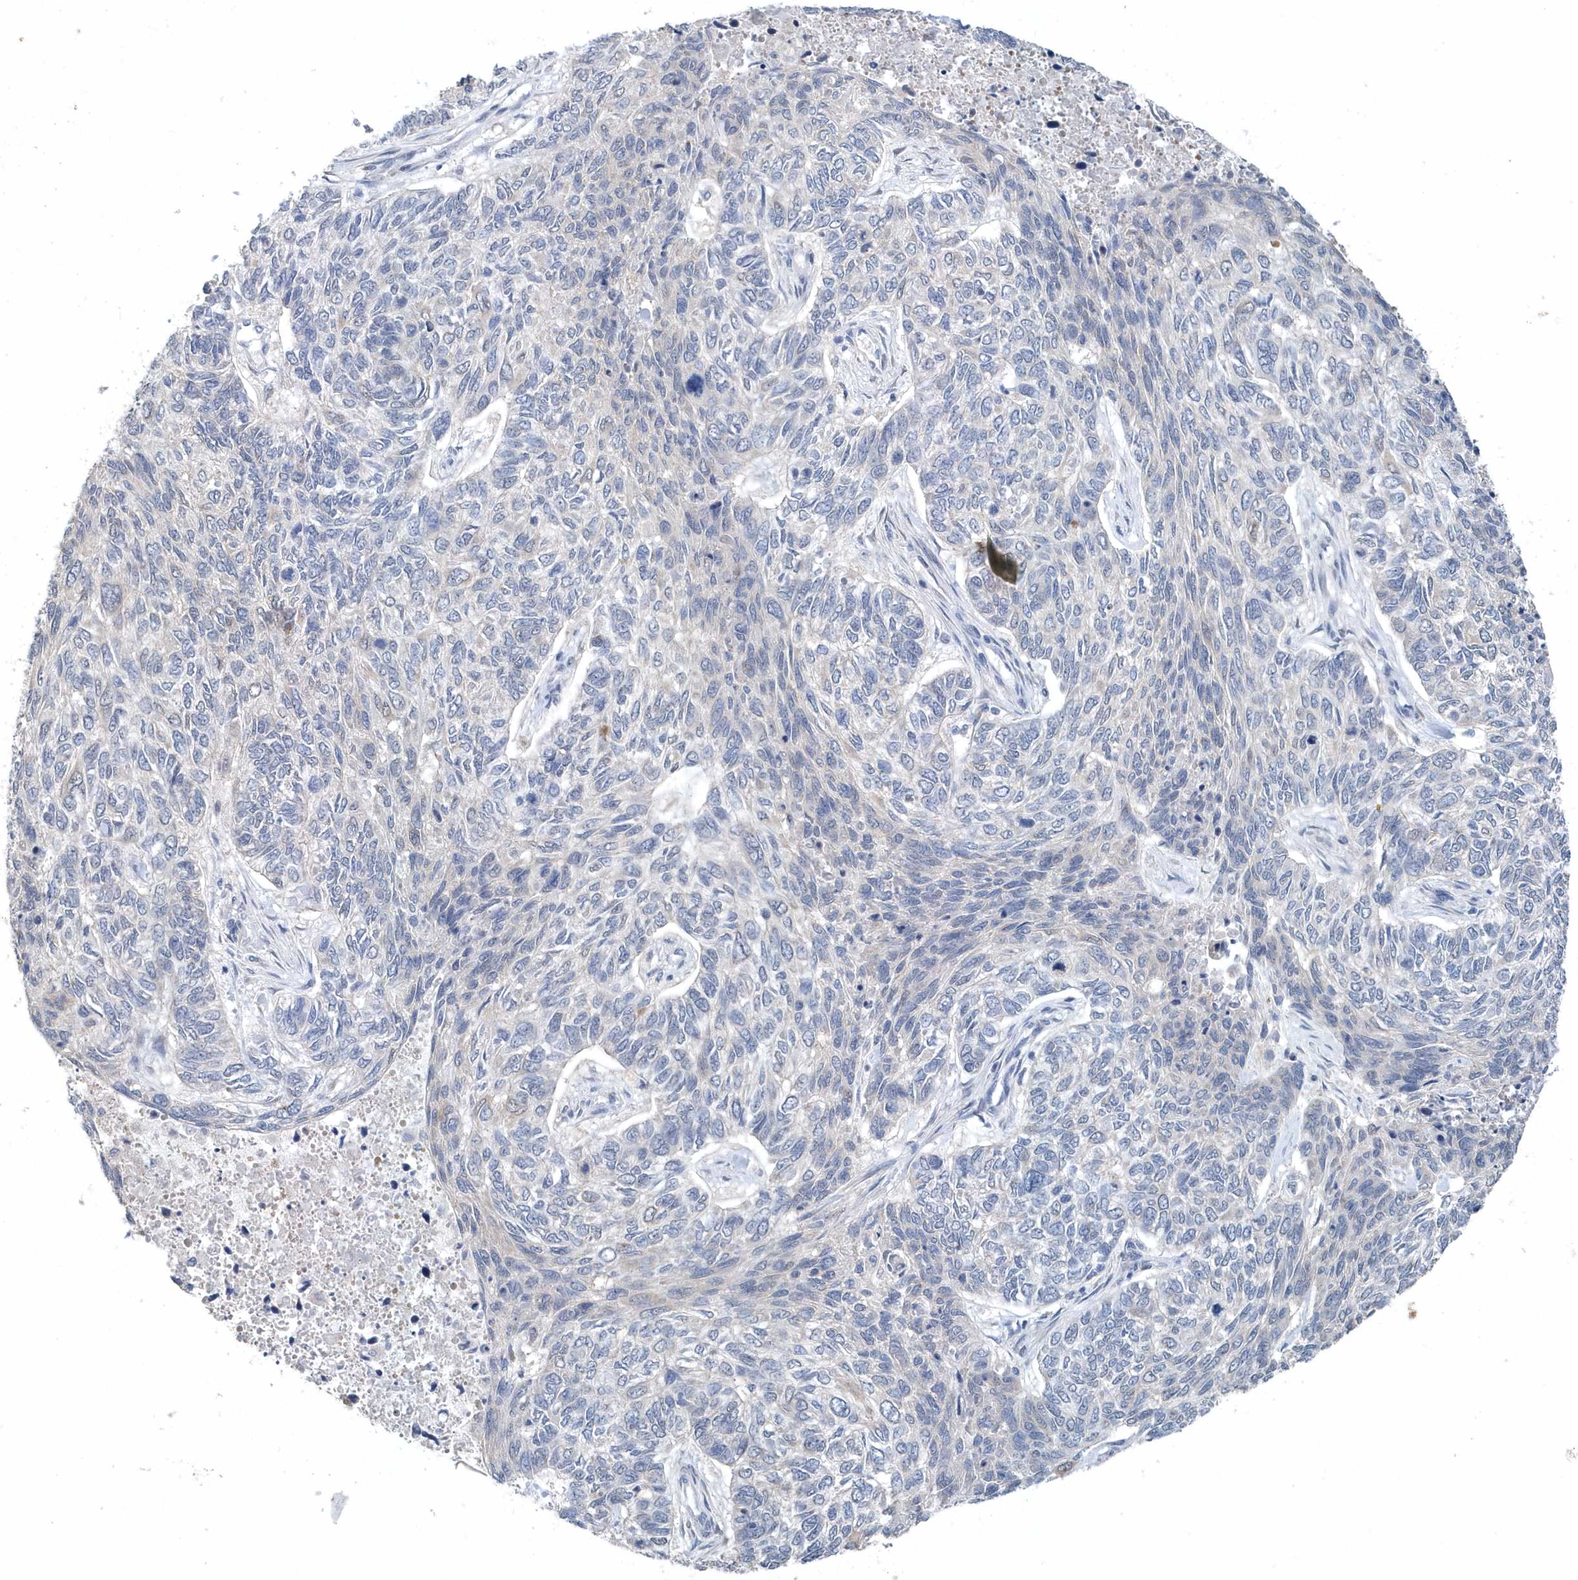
{"staining": {"intensity": "negative", "quantity": "none", "location": "none"}, "tissue": "skin cancer", "cell_type": "Tumor cells", "image_type": "cancer", "snomed": [{"axis": "morphology", "description": "Basal cell carcinoma"}, {"axis": "topography", "description": "Skin"}], "caption": "Immunohistochemistry (IHC) of human skin cancer (basal cell carcinoma) reveals no staining in tumor cells. (DAB immunohistochemistry visualized using brightfield microscopy, high magnification).", "gene": "PFN2", "patient": {"sex": "female", "age": 65}}